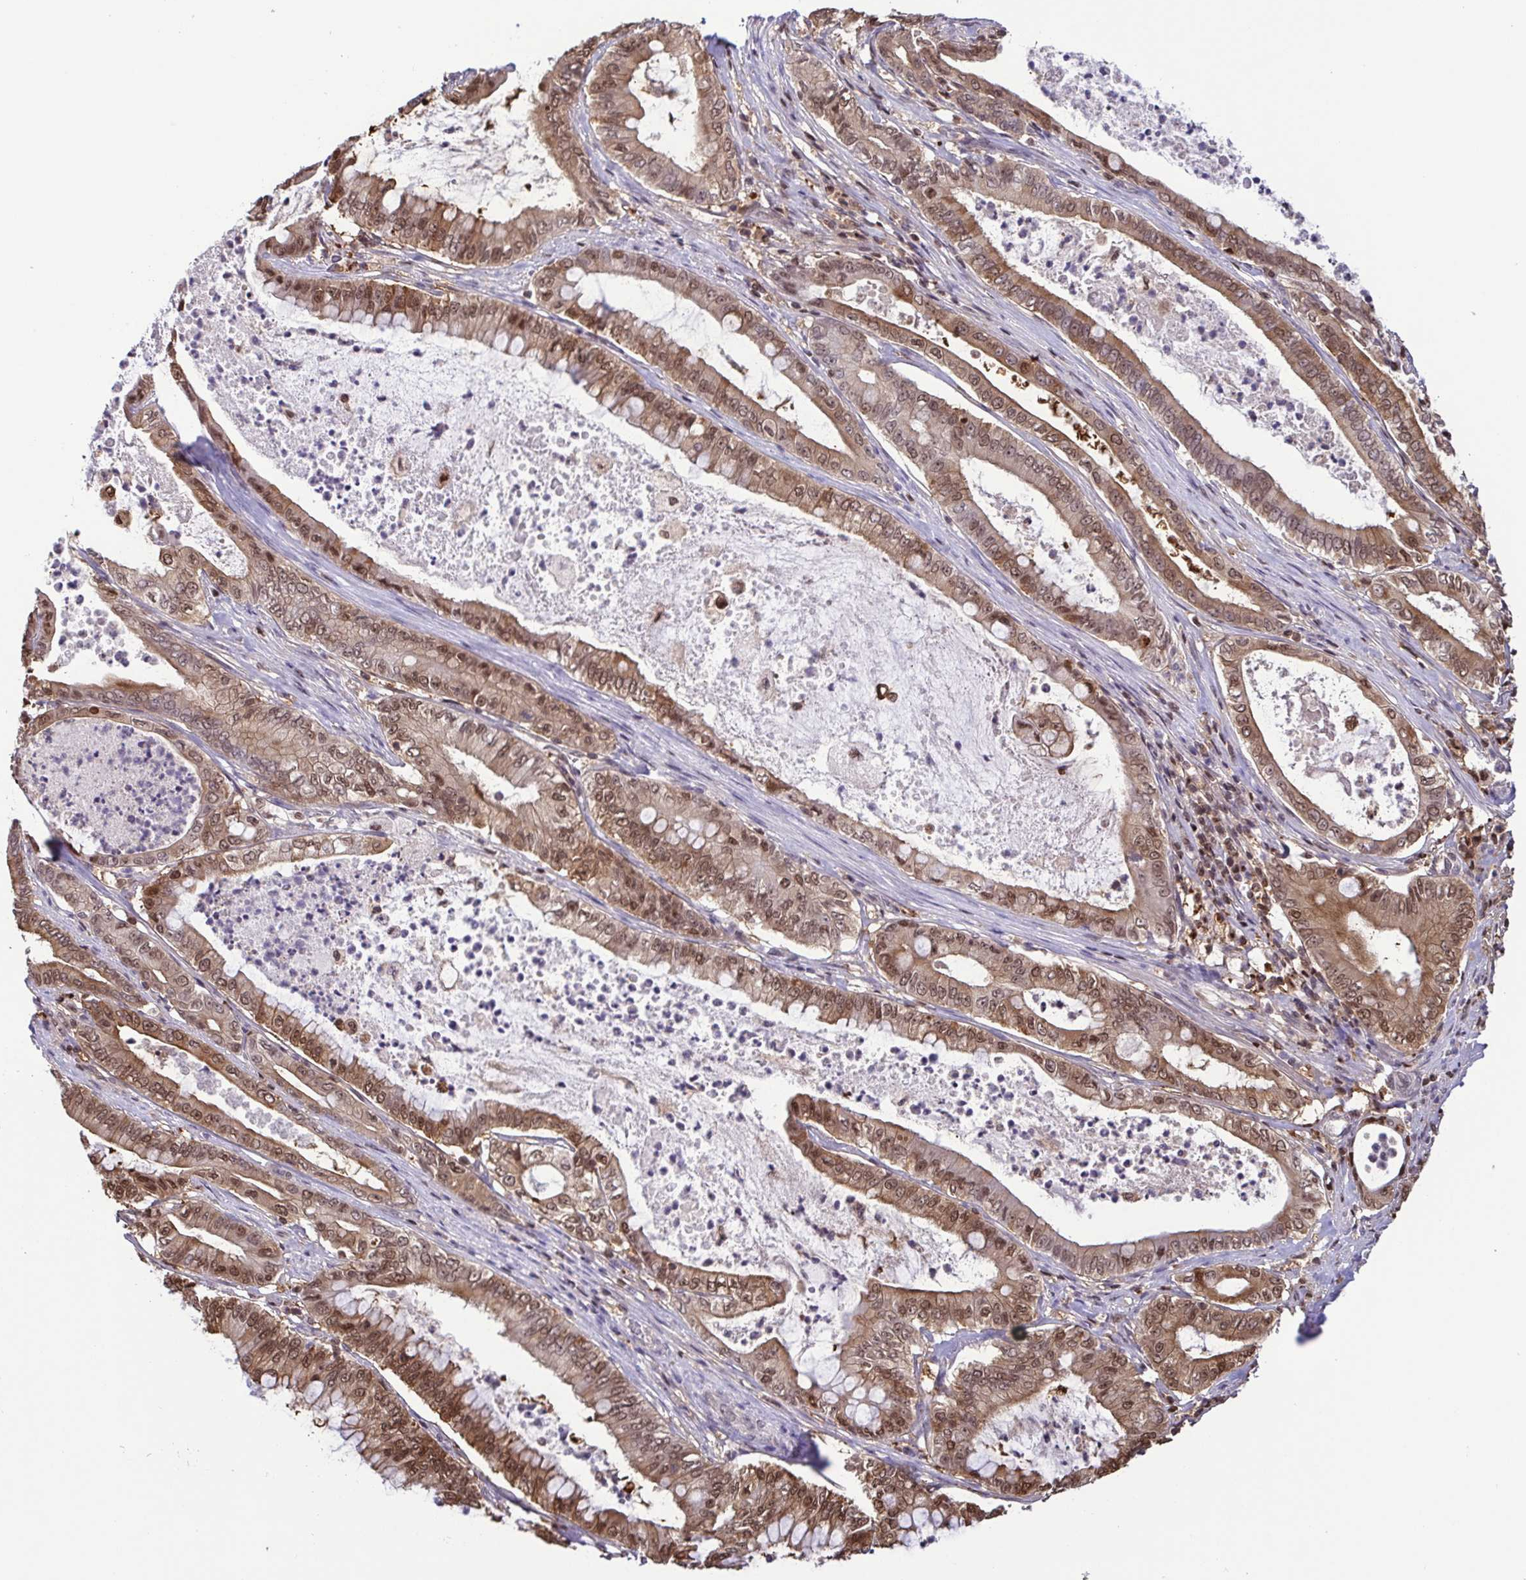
{"staining": {"intensity": "moderate", "quantity": ">75%", "location": "cytoplasmic/membranous,nuclear"}, "tissue": "pancreatic cancer", "cell_type": "Tumor cells", "image_type": "cancer", "snomed": [{"axis": "morphology", "description": "Adenocarcinoma, NOS"}, {"axis": "topography", "description": "Pancreas"}], "caption": "IHC (DAB) staining of human pancreatic cancer (adenocarcinoma) shows moderate cytoplasmic/membranous and nuclear protein expression in about >75% of tumor cells. Using DAB (brown) and hematoxylin (blue) stains, captured at high magnification using brightfield microscopy.", "gene": "PSMB9", "patient": {"sex": "male", "age": 71}}